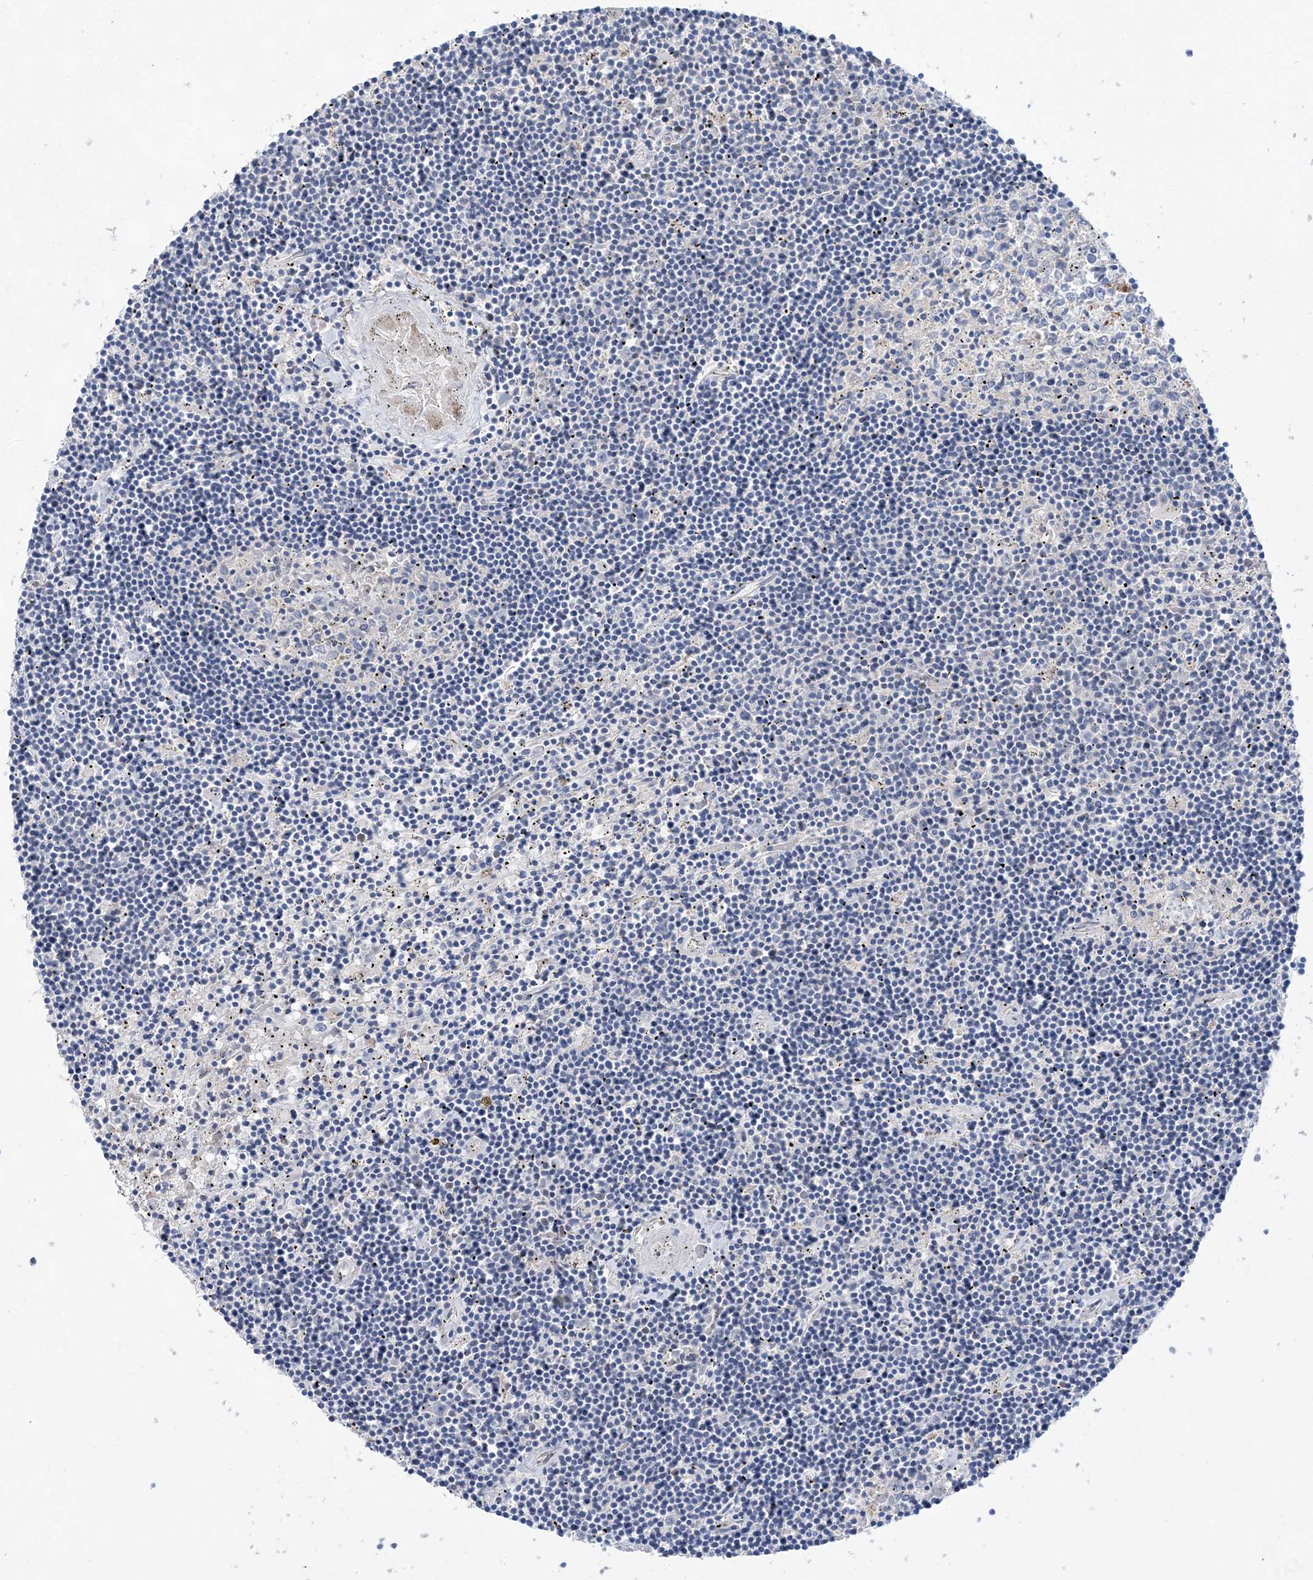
{"staining": {"intensity": "negative", "quantity": "none", "location": "none"}, "tissue": "lymphoma", "cell_type": "Tumor cells", "image_type": "cancer", "snomed": [{"axis": "morphology", "description": "Malignant lymphoma, non-Hodgkin's type, Low grade"}, {"axis": "topography", "description": "Spleen"}], "caption": "Immunohistochemical staining of lymphoma demonstrates no significant positivity in tumor cells. The staining is performed using DAB brown chromogen with nuclei counter-stained in using hematoxylin.", "gene": "TRAPPC13", "patient": {"sex": "male", "age": 76}}